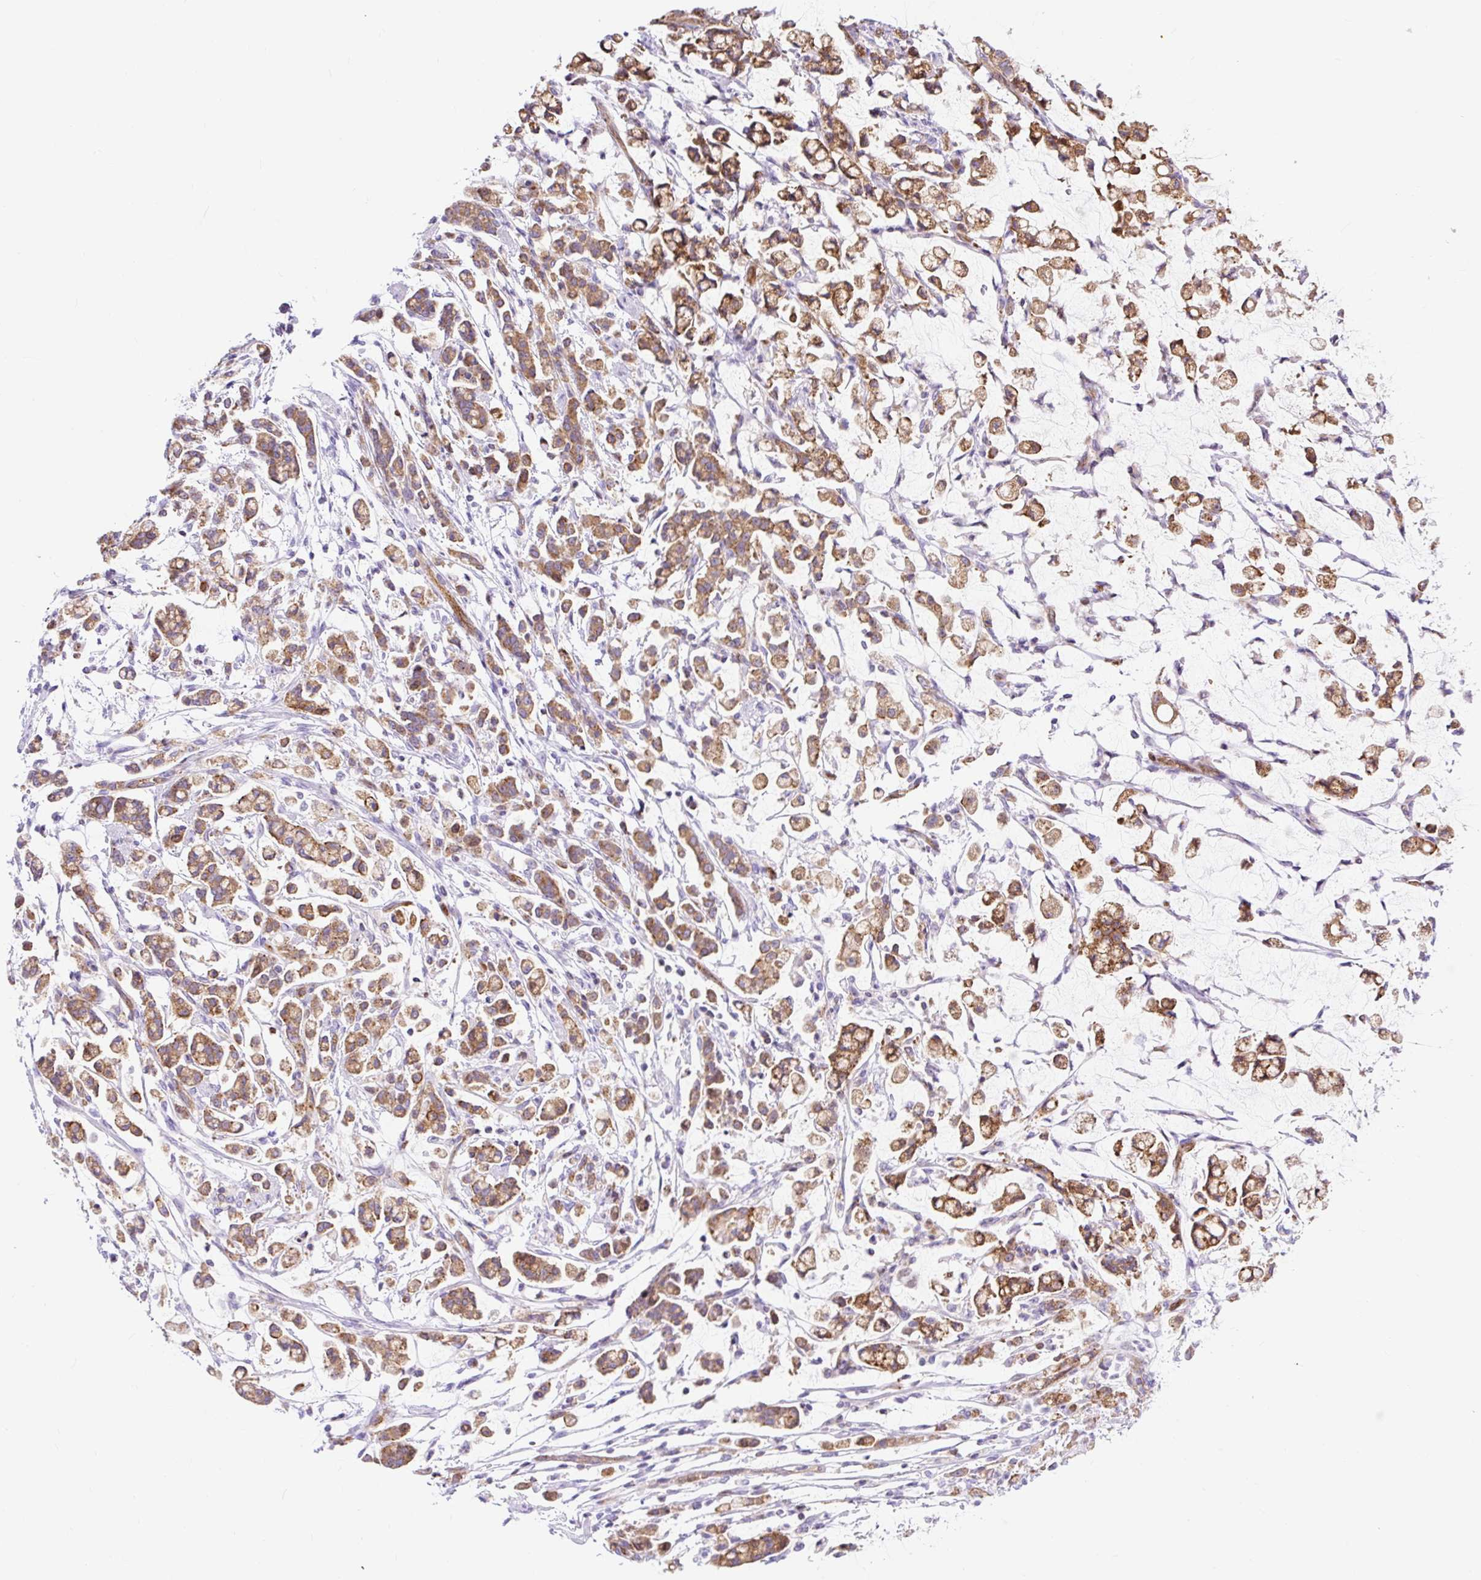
{"staining": {"intensity": "moderate", "quantity": ">75%", "location": "cytoplasmic/membranous"}, "tissue": "stomach cancer", "cell_type": "Tumor cells", "image_type": "cancer", "snomed": [{"axis": "morphology", "description": "Adenocarcinoma, NOS"}, {"axis": "topography", "description": "Stomach"}], "caption": "A medium amount of moderate cytoplasmic/membranous expression is present in approximately >75% of tumor cells in stomach cancer (adenocarcinoma) tissue.", "gene": "HIP1R", "patient": {"sex": "female", "age": 60}}